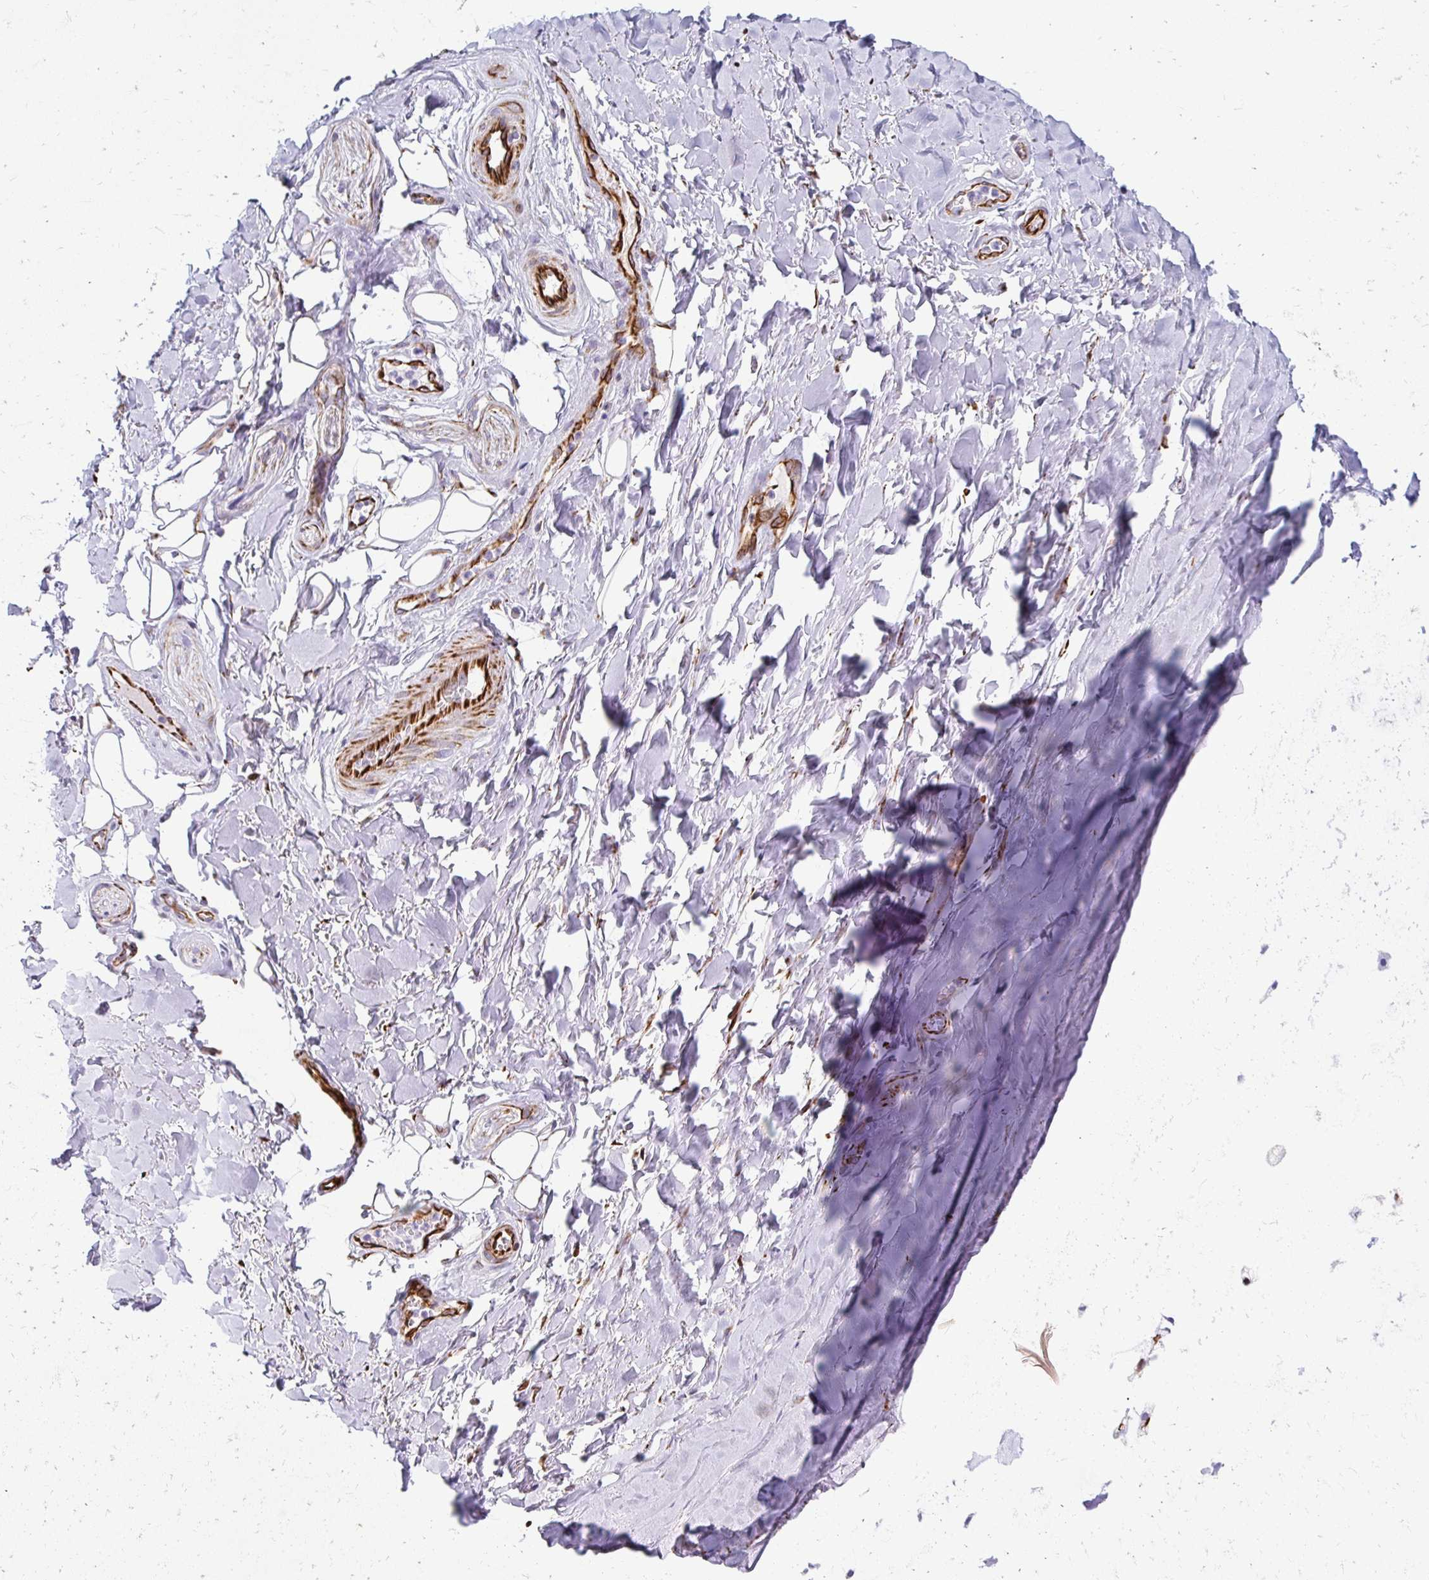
{"staining": {"intensity": "negative", "quantity": "none", "location": "none"}, "tissue": "adipose tissue", "cell_type": "Adipocytes", "image_type": "normal", "snomed": [{"axis": "morphology", "description": "Normal tissue, NOS"}, {"axis": "topography", "description": "Cartilage tissue"}, {"axis": "topography", "description": "Nasopharynx"}, {"axis": "topography", "description": "Thyroid gland"}], "caption": "There is no significant staining in adipocytes of adipose tissue. (Brightfield microscopy of DAB IHC at high magnification).", "gene": "TMEM54", "patient": {"sex": "male", "age": 63}}